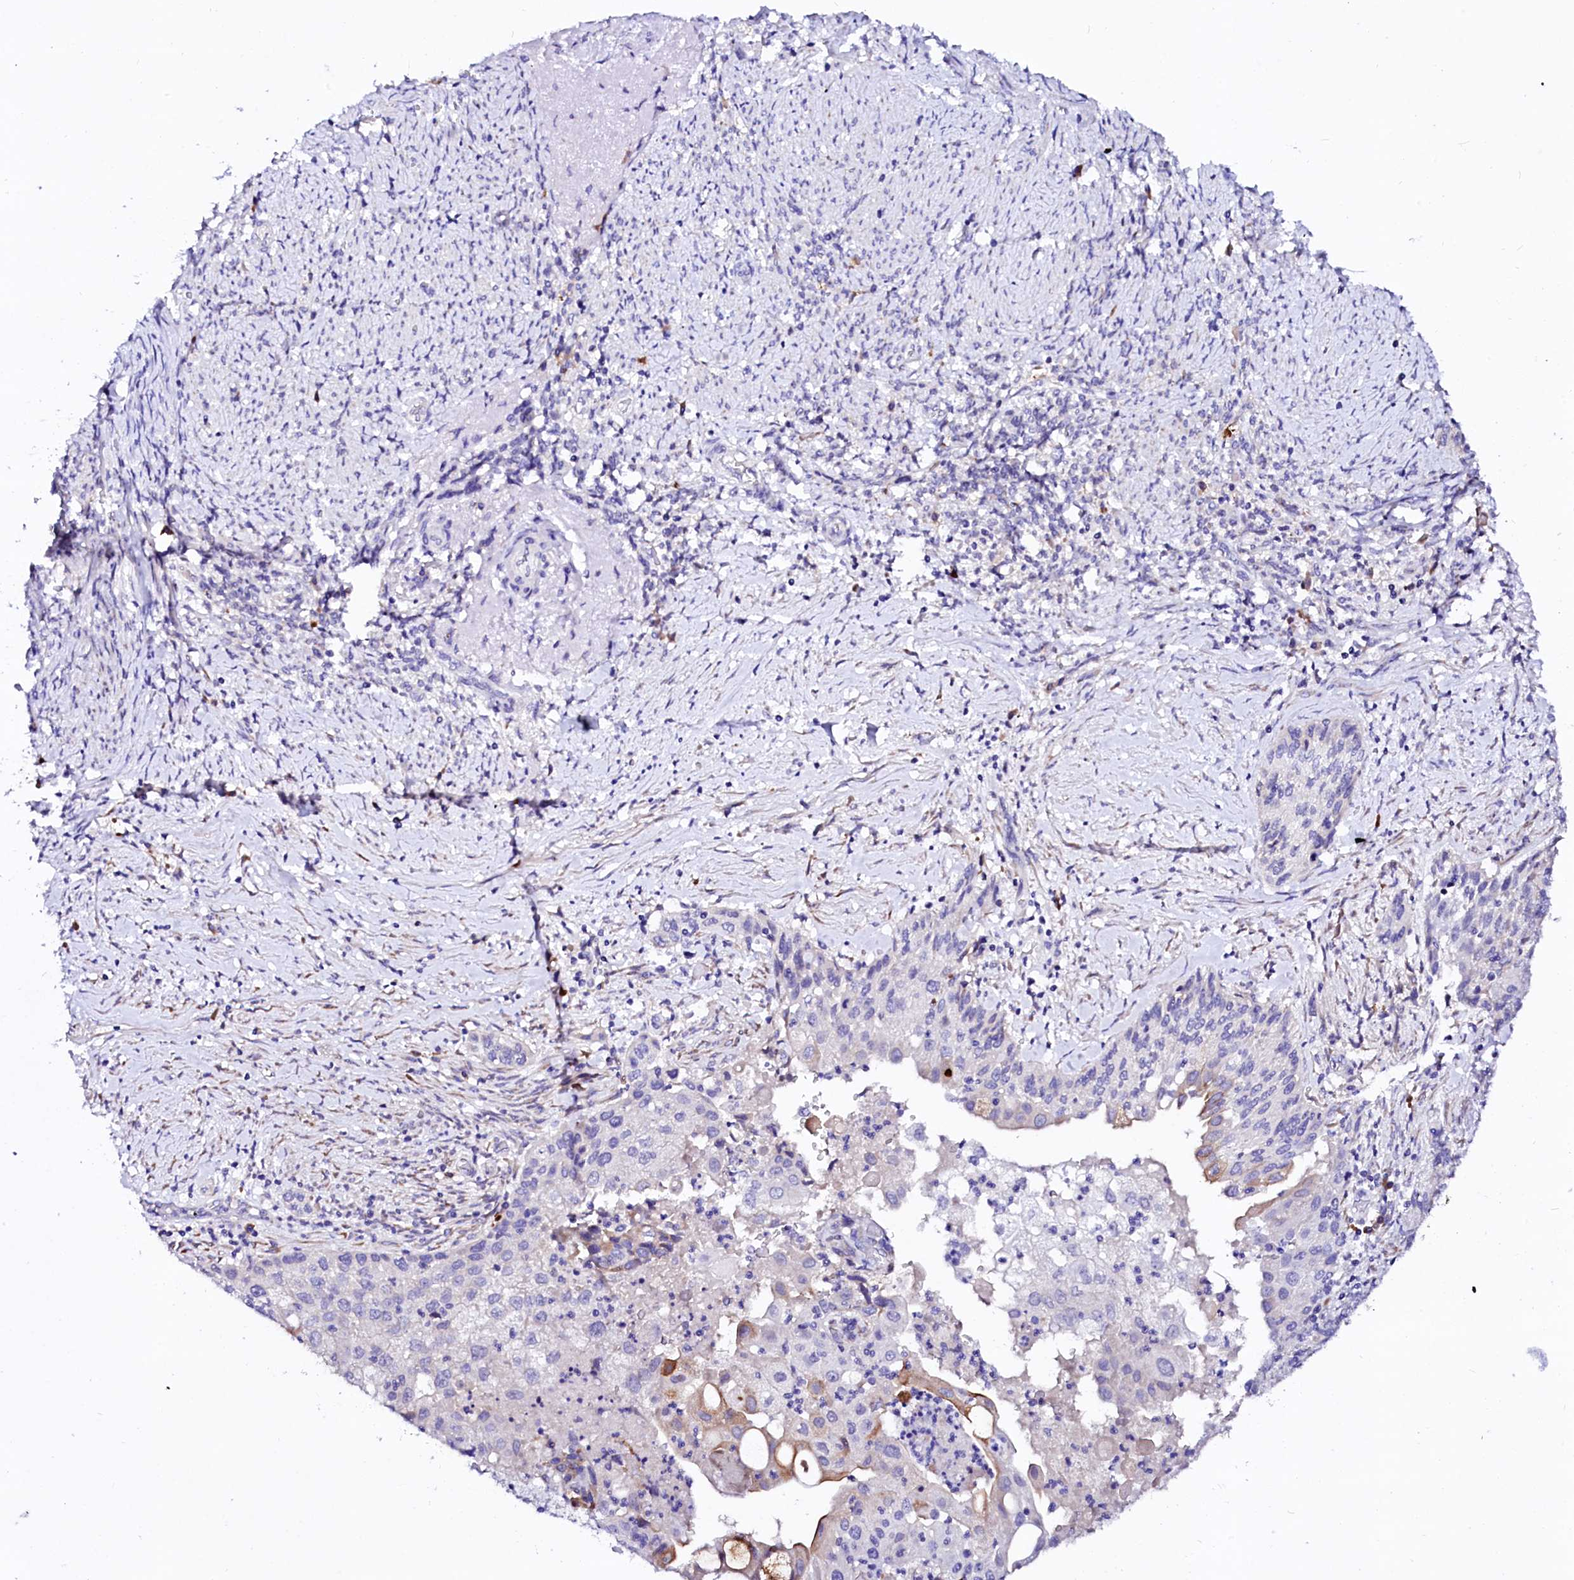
{"staining": {"intensity": "negative", "quantity": "none", "location": "none"}, "tissue": "cervical cancer", "cell_type": "Tumor cells", "image_type": "cancer", "snomed": [{"axis": "morphology", "description": "Squamous cell carcinoma, NOS"}, {"axis": "topography", "description": "Cervix"}], "caption": "Histopathology image shows no protein positivity in tumor cells of cervical cancer tissue.", "gene": "BTBD16", "patient": {"sex": "female", "age": 67}}